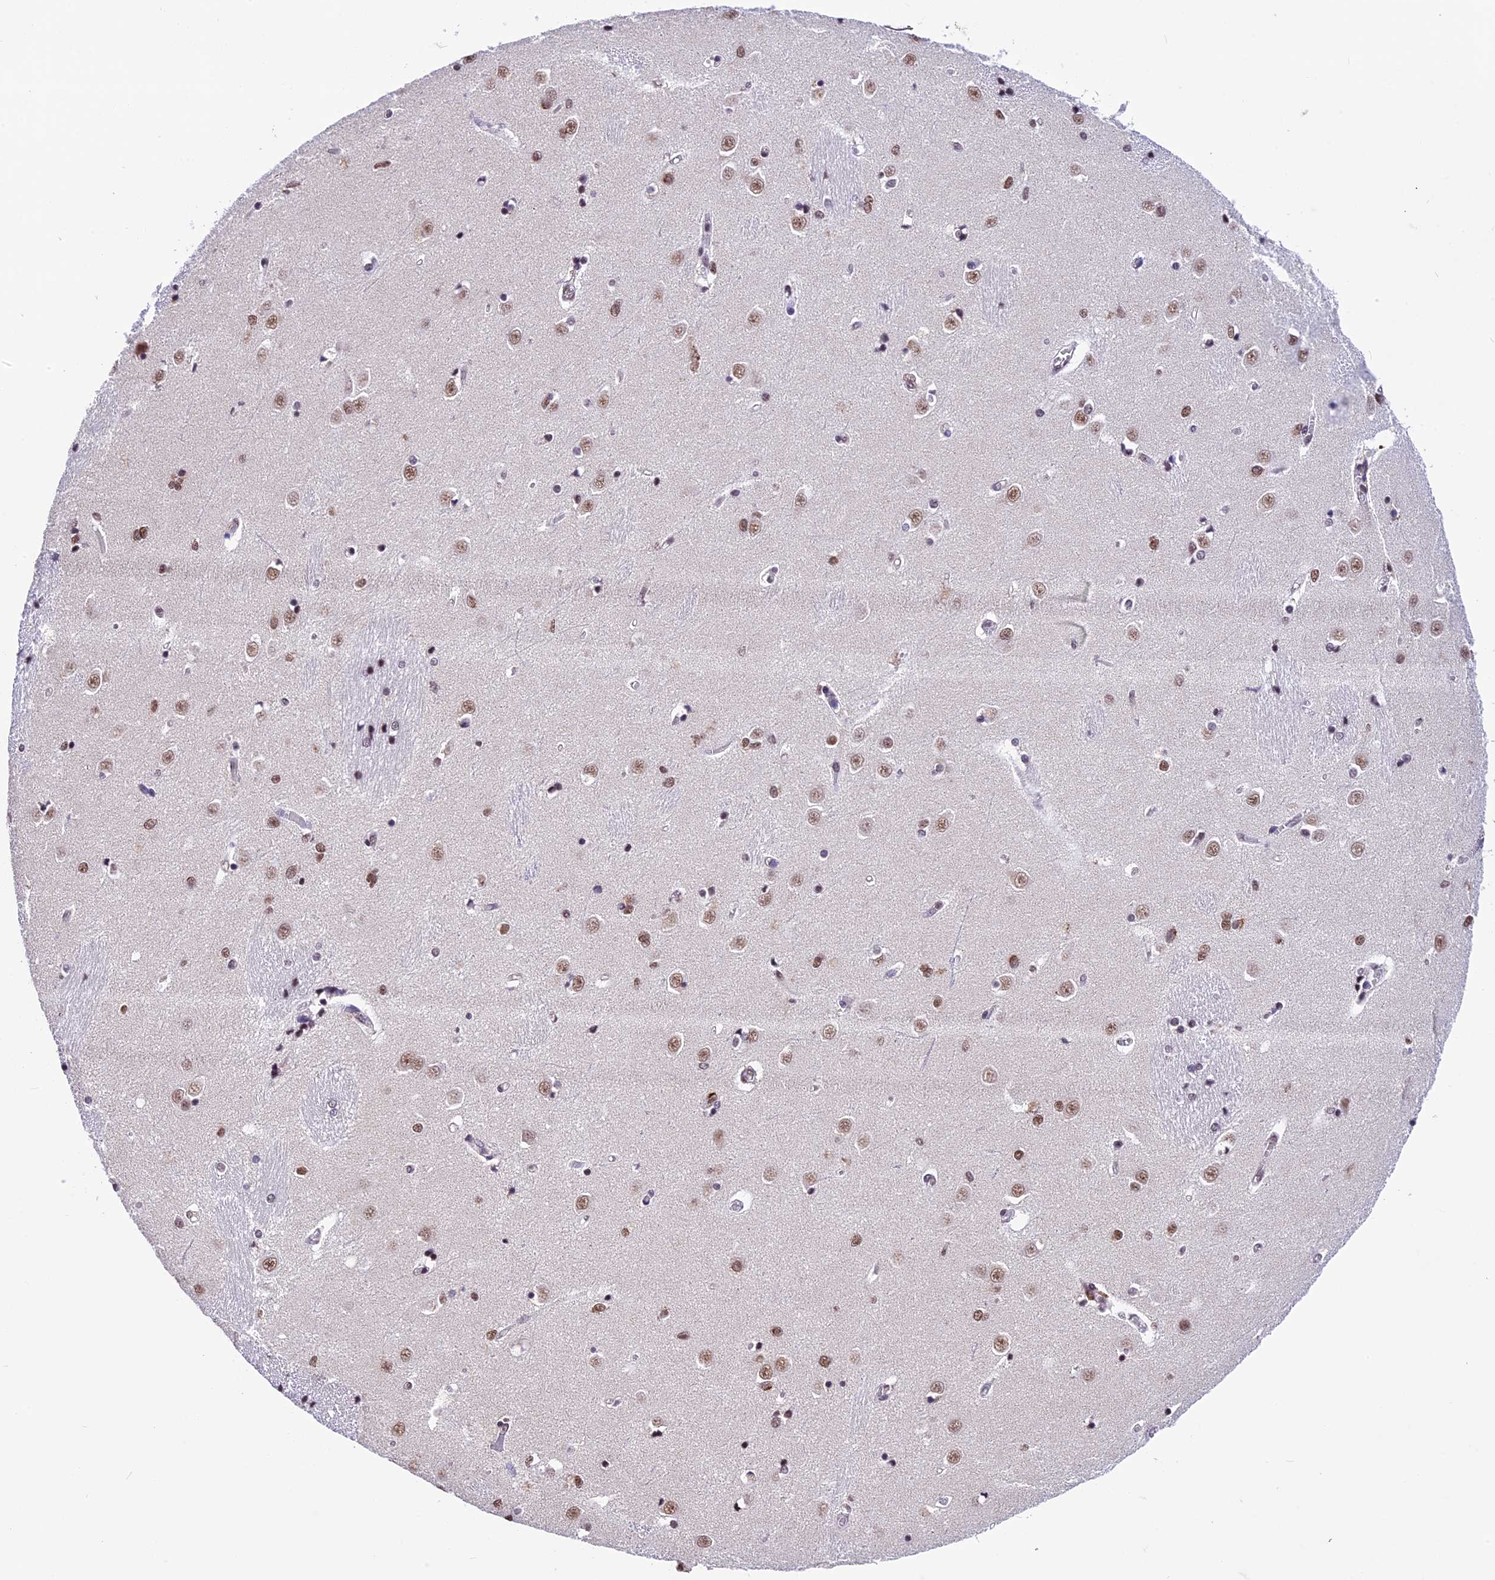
{"staining": {"intensity": "moderate", "quantity": "<25%", "location": "nuclear"}, "tissue": "caudate", "cell_type": "Glial cells", "image_type": "normal", "snomed": [{"axis": "morphology", "description": "Normal tissue, NOS"}, {"axis": "topography", "description": "Lateral ventricle wall"}], "caption": "This histopathology image reveals normal caudate stained with immunohistochemistry (IHC) to label a protein in brown. The nuclear of glial cells show moderate positivity for the protein. Nuclei are counter-stained blue.", "gene": "CARS2", "patient": {"sex": "male", "age": 37}}